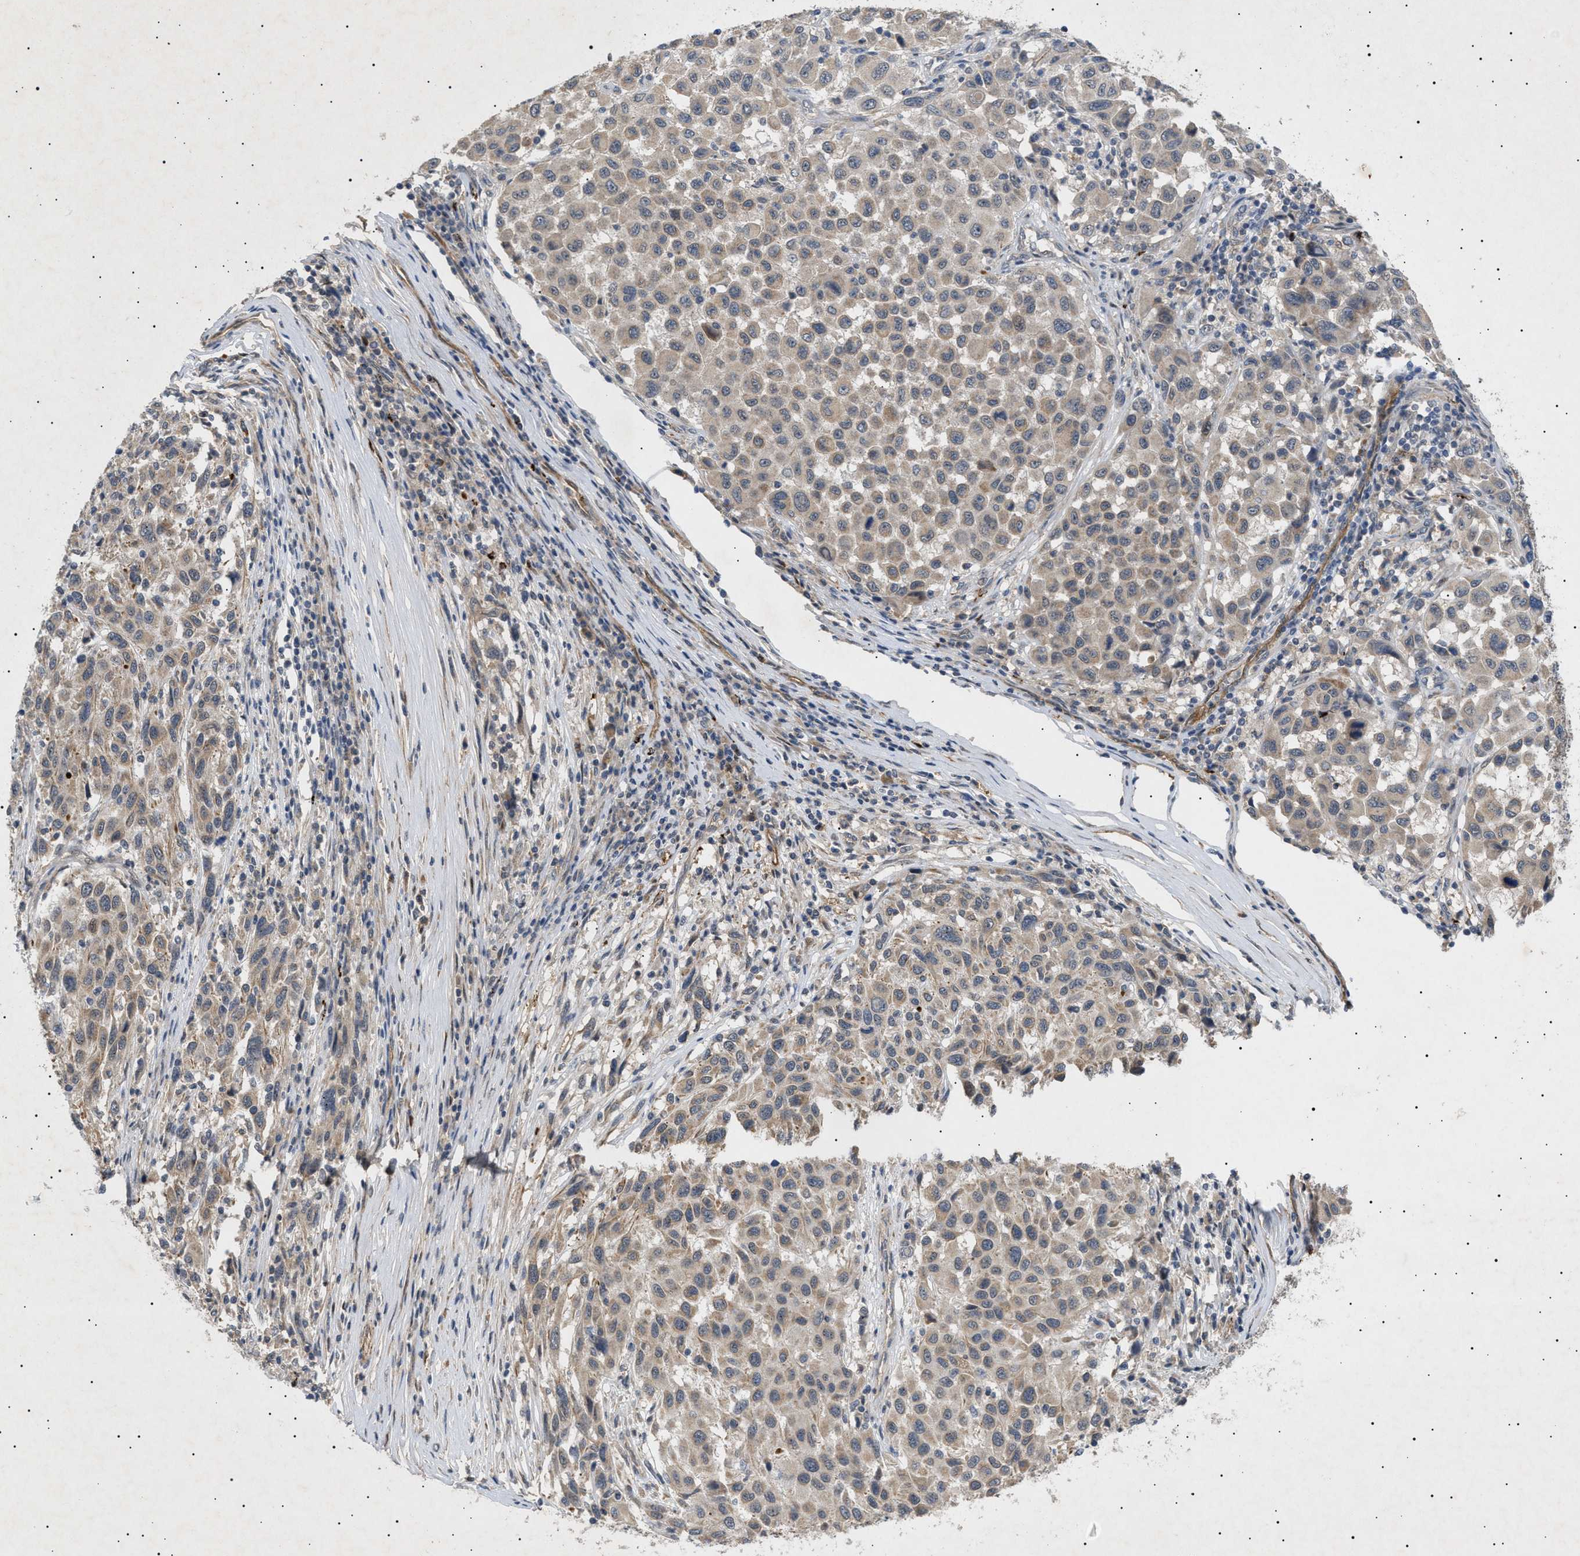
{"staining": {"intensity": "weak", "quantity": "<25%", "location": "cytoplasmic/membranous"}, "tissue": "melanoma", "cell_type": "Tumor cells", "image_type": "cancer", "snomed": [{"axis": "morphology", "description": "Malignant melanoma, Metastatic site"}, {"axis": "topography", "description": "Lymph node"}], "caption": "An IHC histopathology image of melanoma is shown. There is no staining in tumor cells of melanoma.", "gene": "SIRT5", "patient": {"sex": "male", "age": 61}}